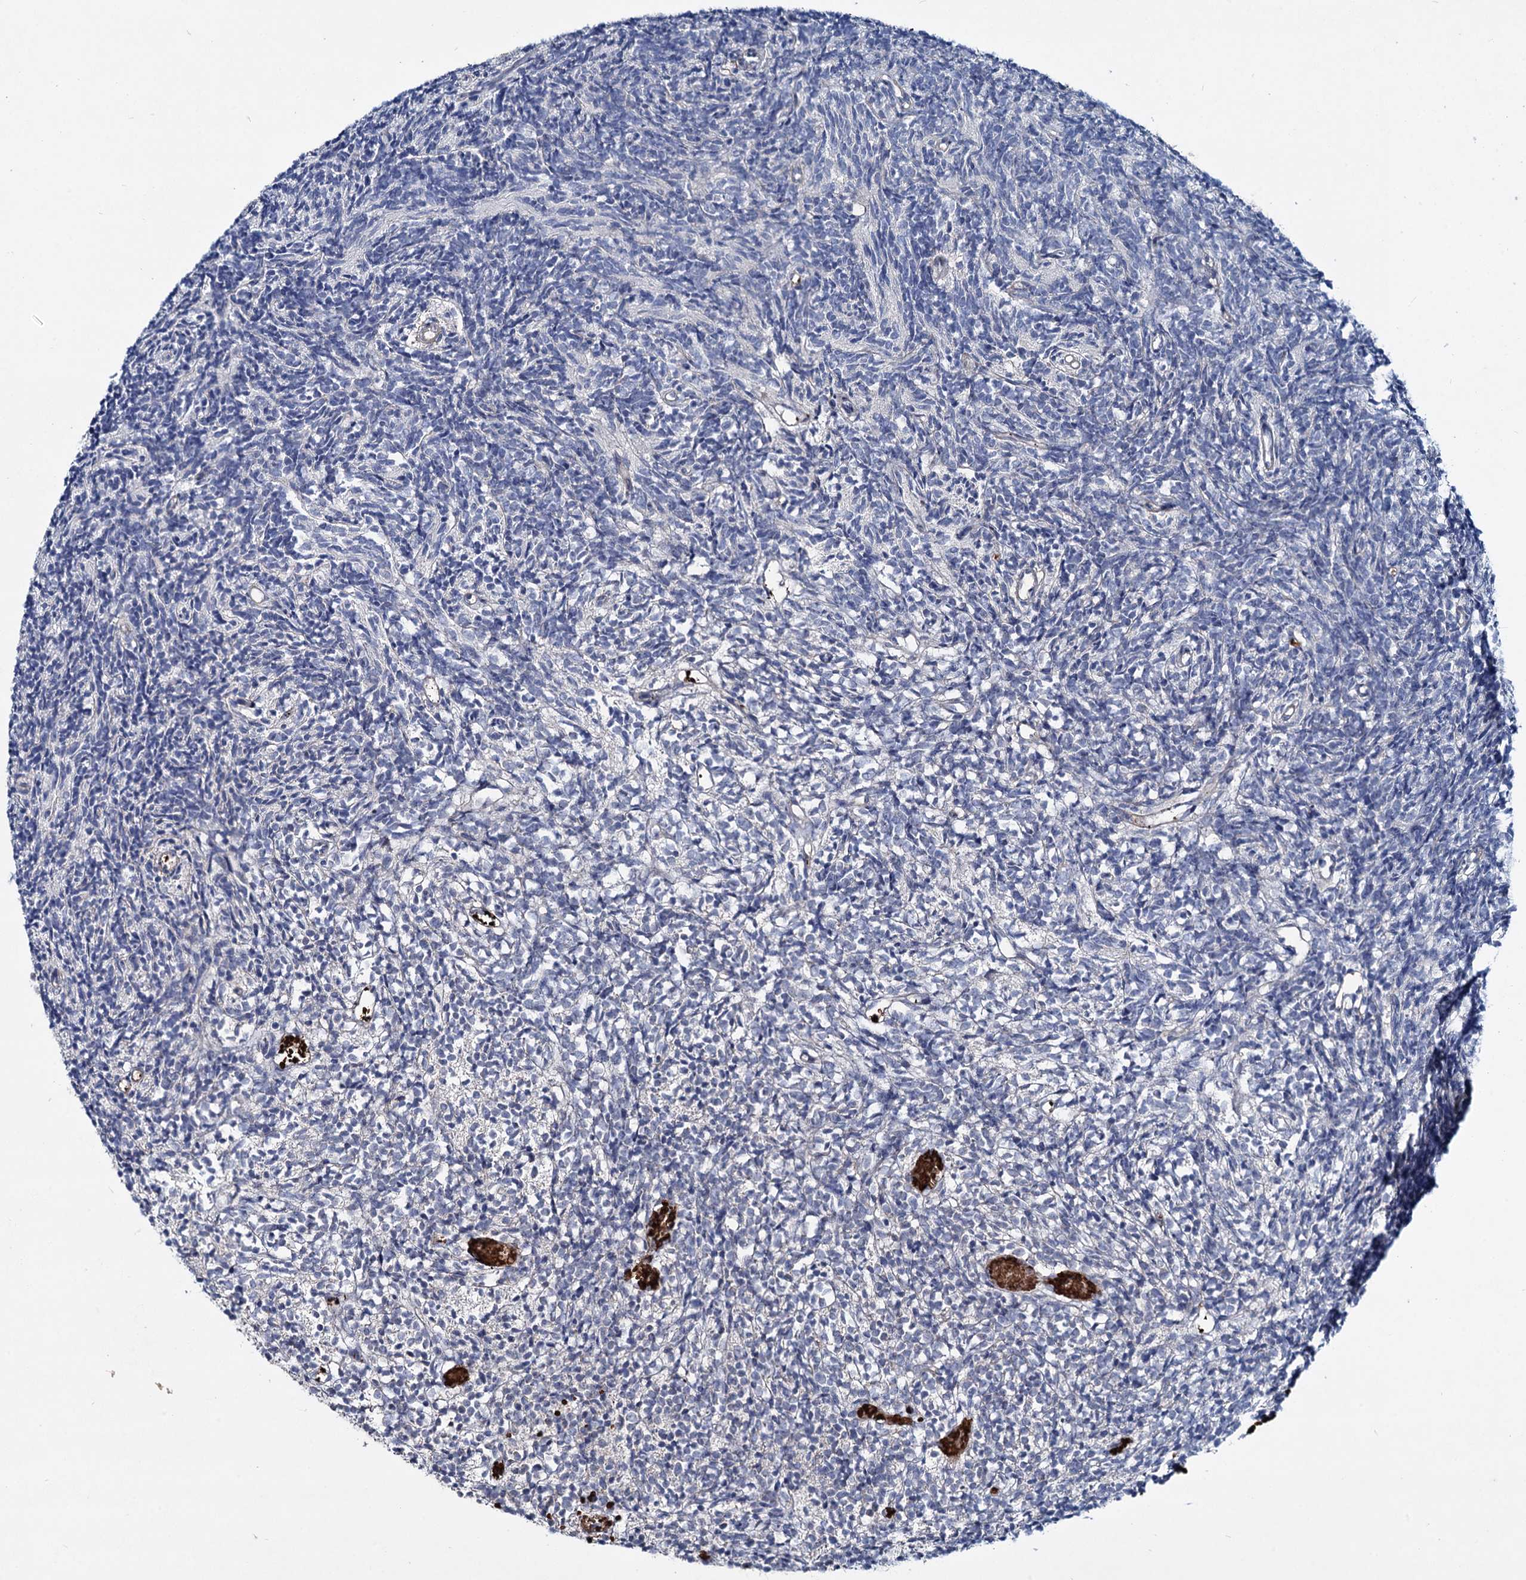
{"staining": {"intensity": "negative", "quantity": "none", "location": "none"}, "tissue": "glioma", "cell_type": "Tumor cells", "image_type": "cancer", "snomed": [{"axis": "morphology", "description": "Glioma, malignant, Low grade"}, {"axis": "topography", "description": "Brain"}], "caption": "Tumor cells show no significant staining in glioma. (Brightfield microscopy of DAB (3,3'-diaminobenzidine) immunohistochemistry (IHC) at high magnification).", "gene": "RNF6", "patient": {"sex": "female", "age": 1}}